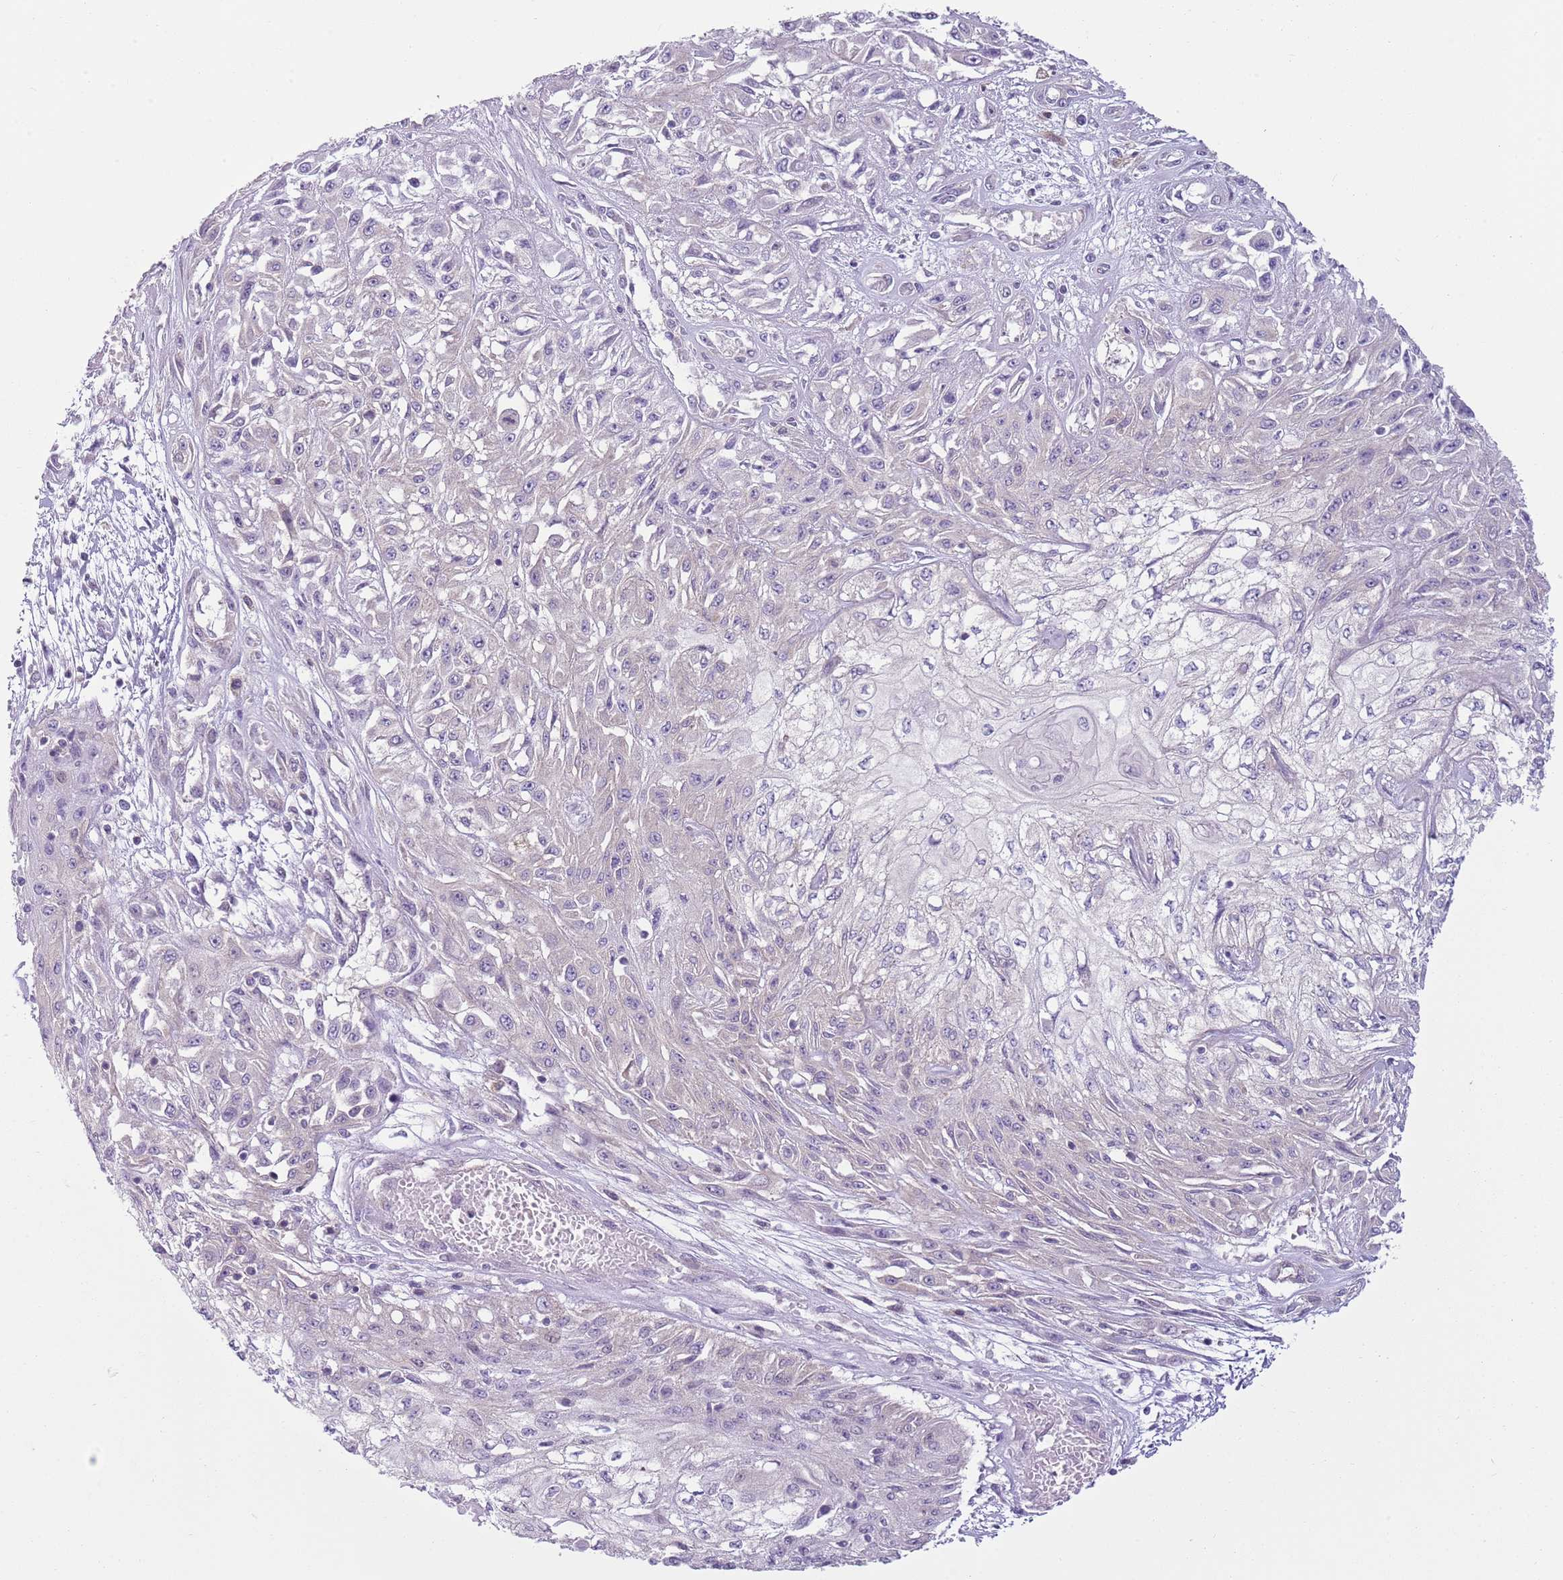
{"staining": {"intensity": "negative", "quantity": "none", "location": "none"}, "tissue": "skin cancer", "cell_type": "Tumor cells", "image_type": "cancer", "snomed": [{"axis": "morphology", "description": "Squamous cell carcinoma, NOS"}, {"axis": "morphology", "description": "Squamous cell carcinoma, metastatic, NOS"}, {"axis": "topography", "description": "Skin"}, {"axis": "topography", "description": "Lymph node"}], "caption": "Tumor cells are negative for protein expression in human skin cancer (squamous cell carcinoma).", "gene": "SNX1", "patient": {"sex": "male", "age": 75}}